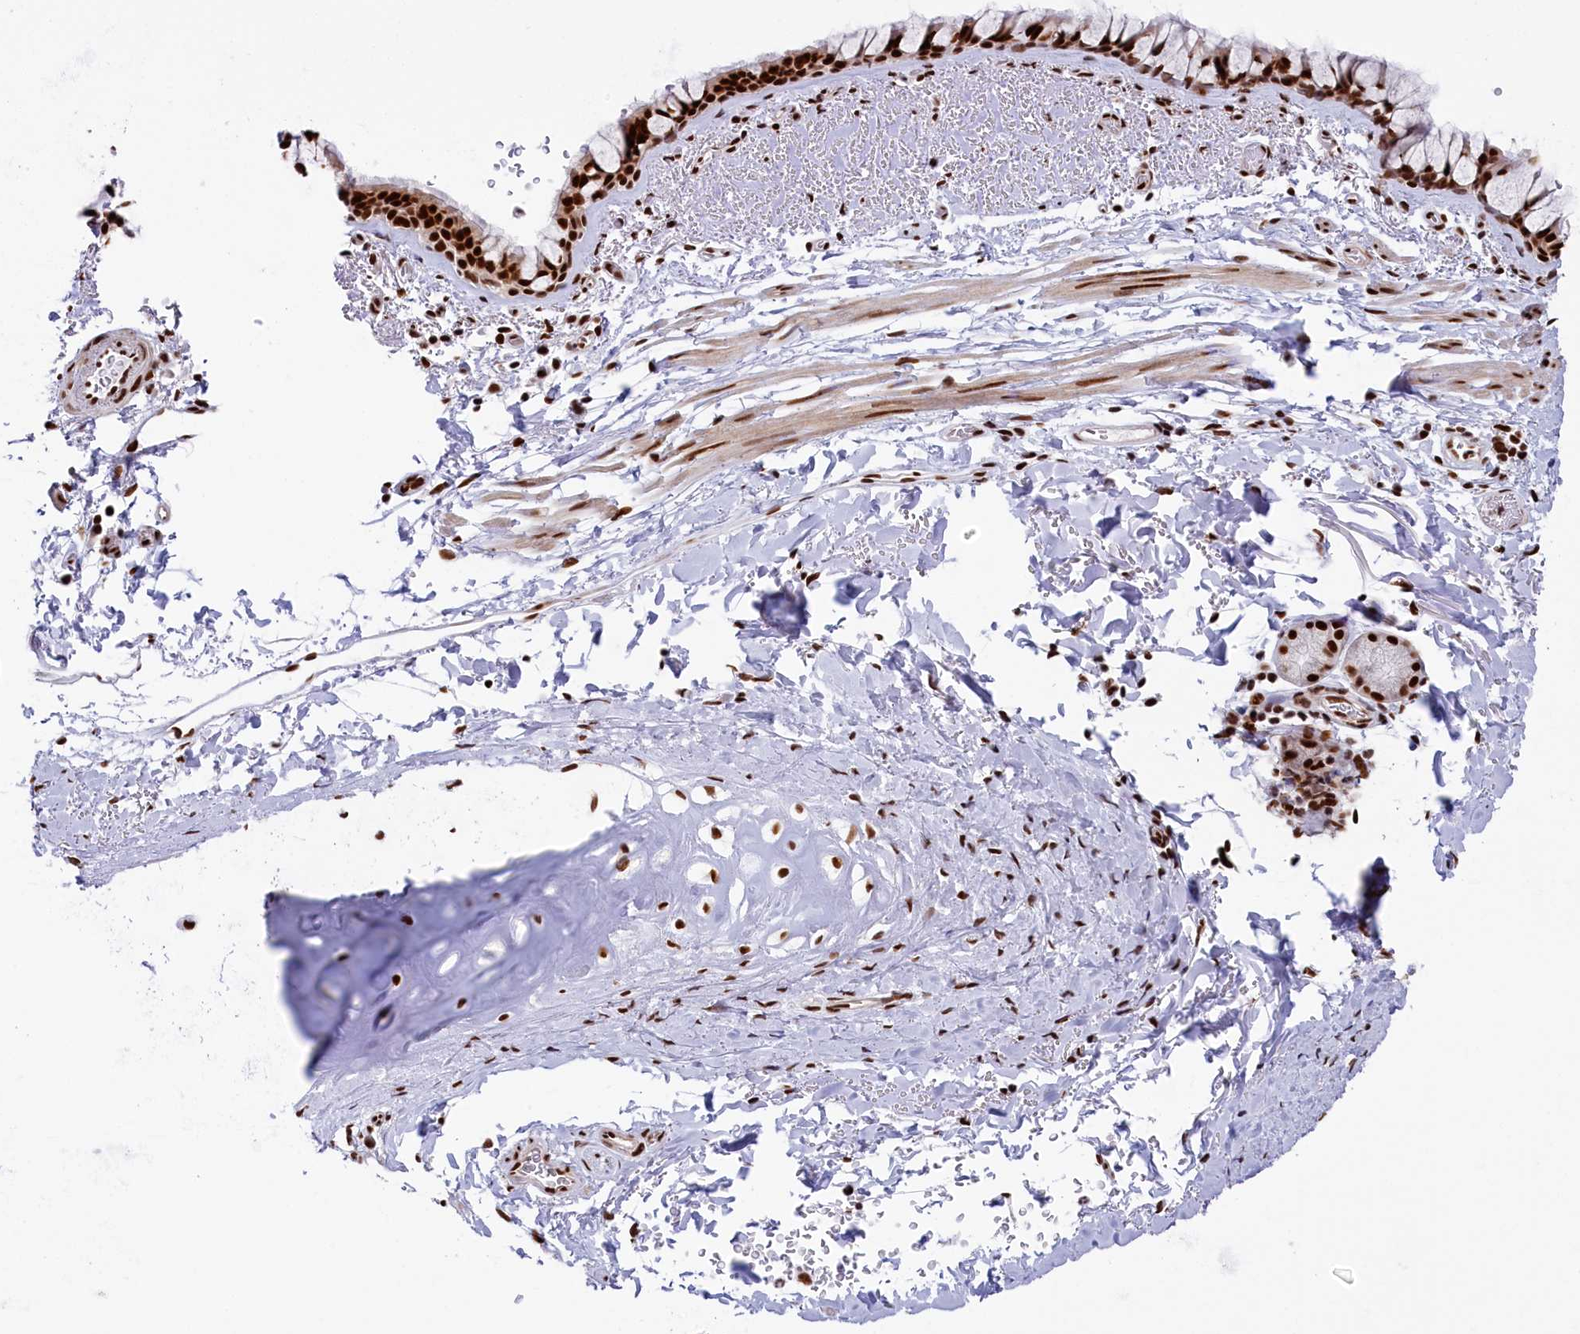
{"staining": {"intensity": "strong", "quantity": ">75%", "location": "nuclear"}, "tissue": "bronchus", "cell_type": "Respiratory epithelial cells", "image_type": "normal", "snomed": [{"axis": "morphology", "description": "Normal tissue, NOS"}, {"axis": "topography", "description": "Bronchus"}], "caption": "This micrograph demonstrates IHC staining of unremarkable human bronchus, with high strong nuclear staining in about >75% of respiratory epithelial cells.", "gene": "SNRNP70", "patient": {"sex": "male", "age": 65}}